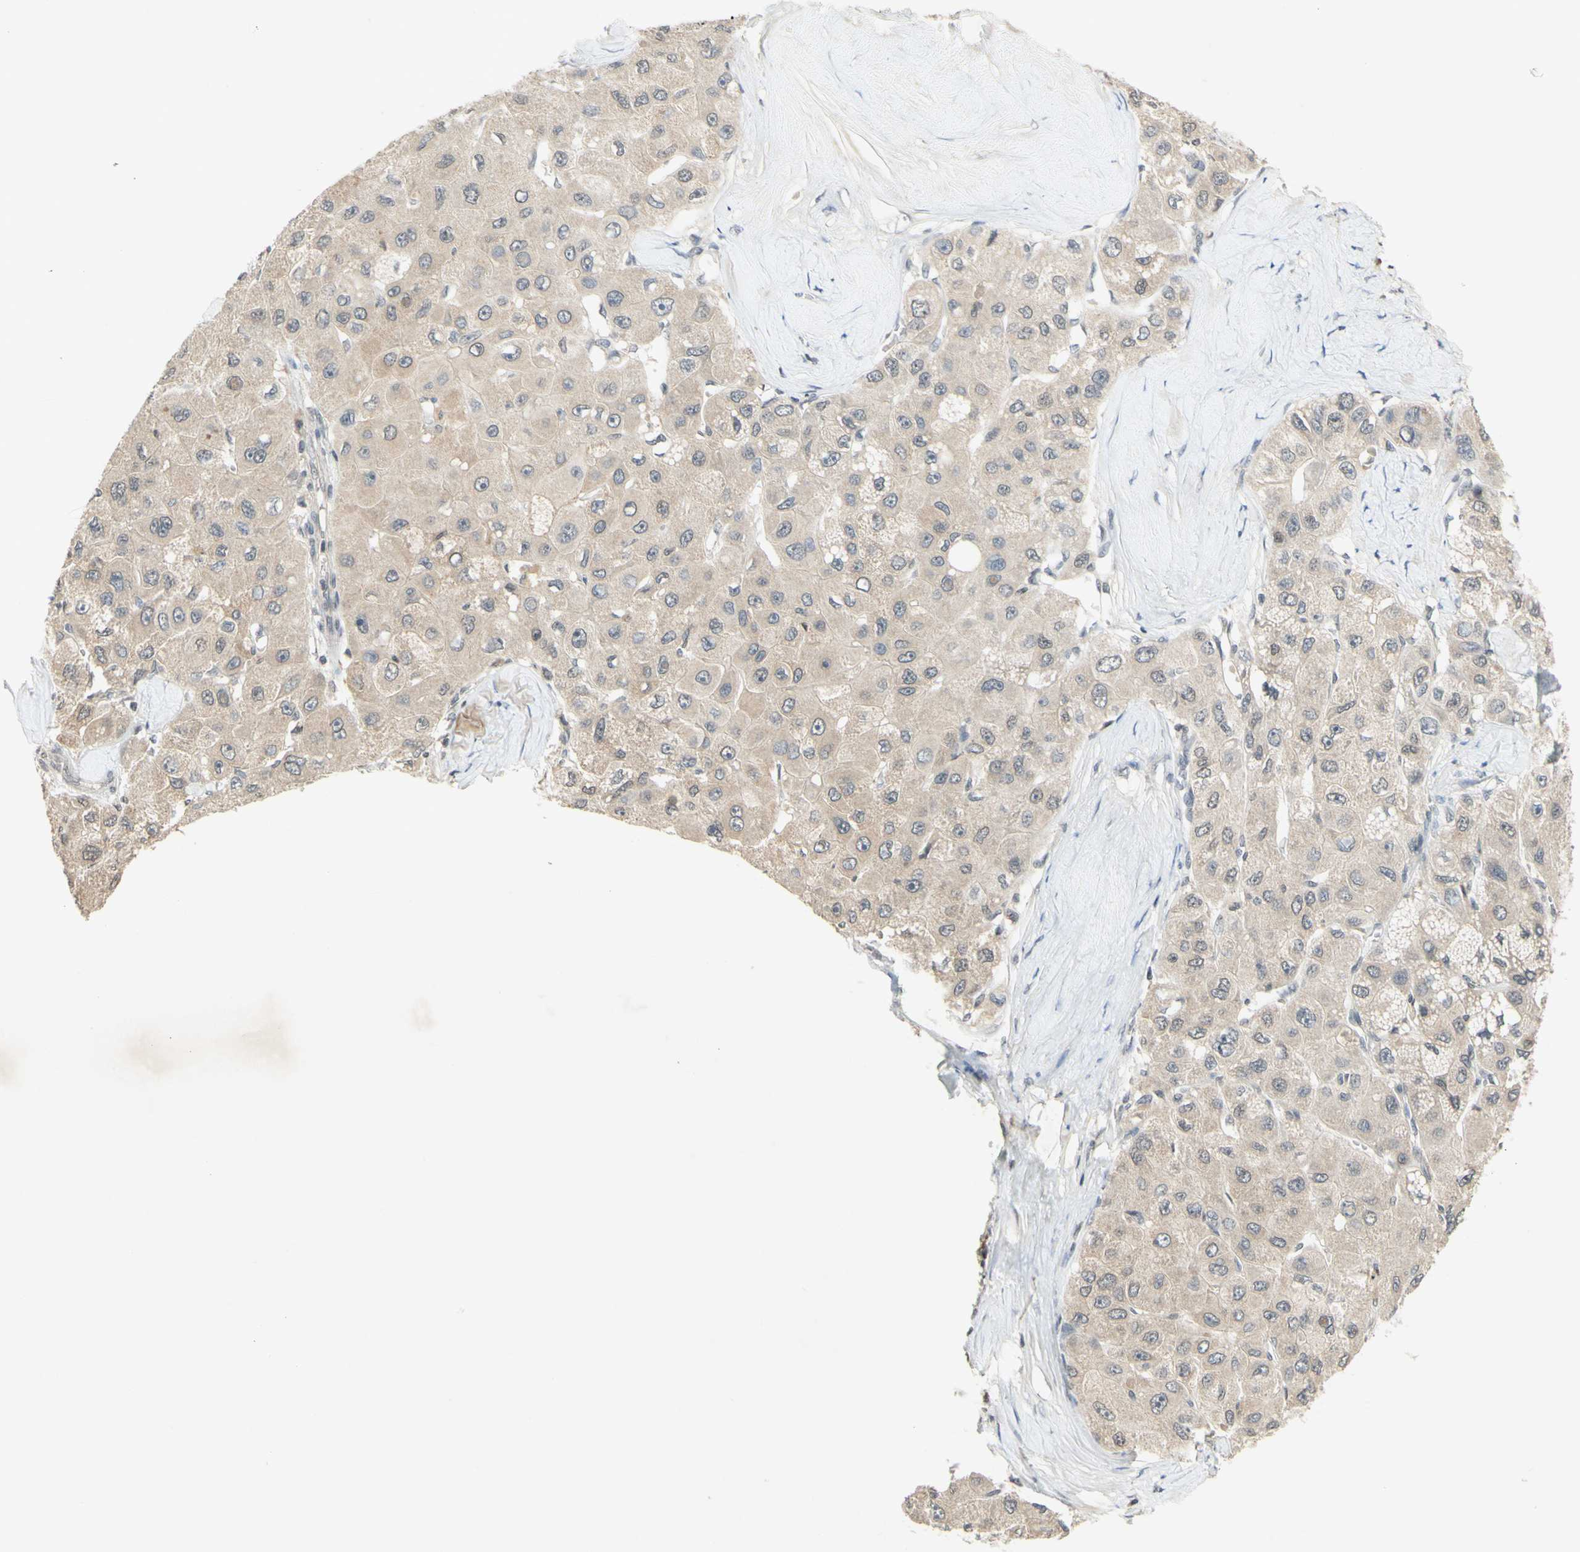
{"staining": {"intensity": "weak", "quantity": ">75%", "location": "cytoplasmic/membranous"}, "tissue": "liver cancer", "cell_type": "Tumor cells", "image_type": "cancer", "snomed": [{"axis": "morphology", "description": "Carcinoma, Hepatocellular, NOS"}, {"axis": "topography", "description": "Liver"}], "caption": "Protein analysis of liver cancer tissue reveals weak cytoplasmic/membranous expression in about >75% of tumor cells.", "gene": "GLI1", "patient": {"sex": "male", "age": 80}}